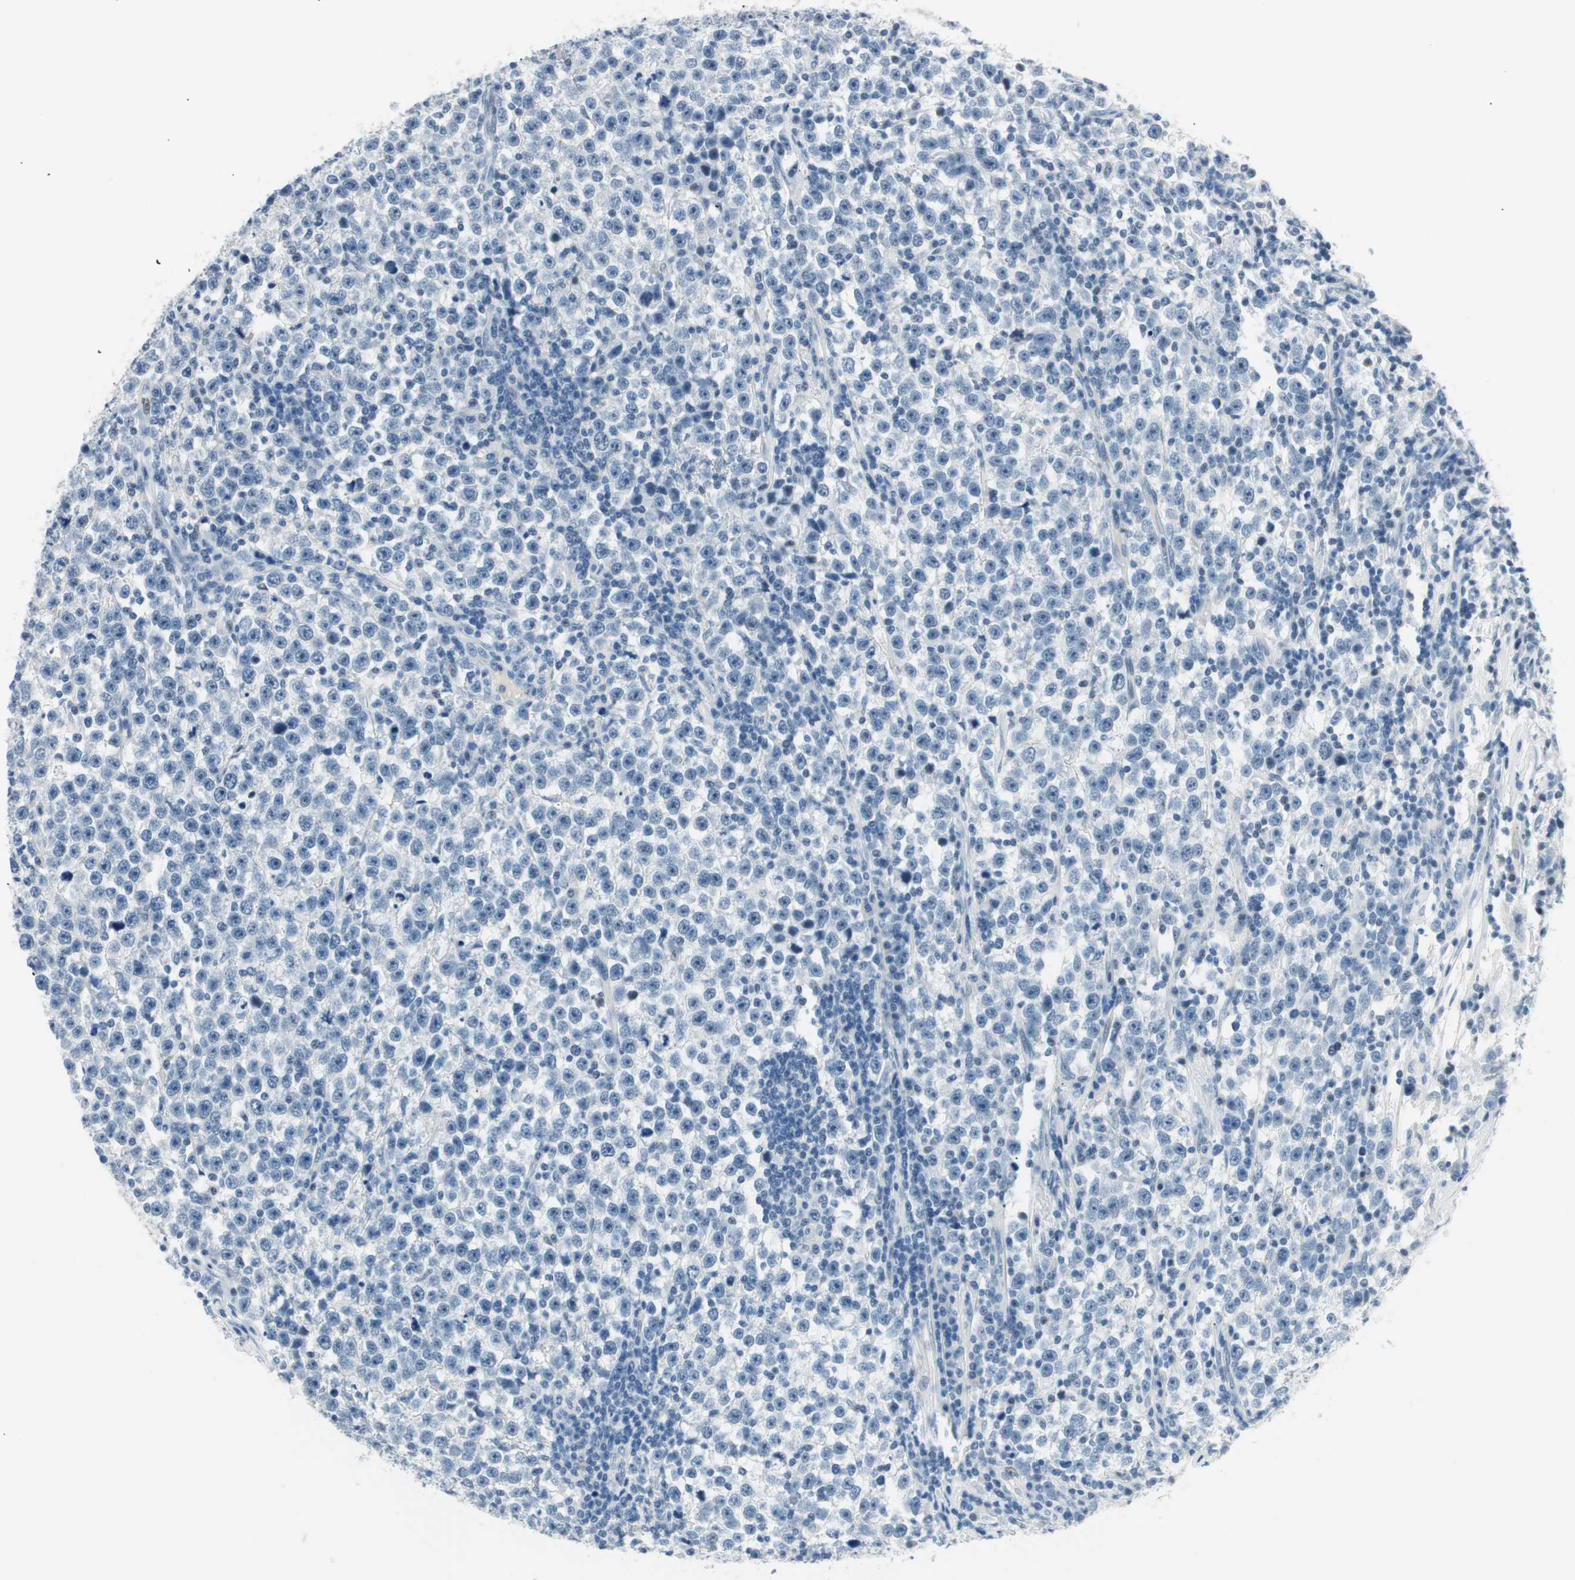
{"staining": {"intensity": "negative", "quantity": "none", "location": "none"}, "tissue": "testis cancer", "cell_type": "Tumor cells", "image_type": "cancer", "snomed": [{"axis": "morphology", "description": "Seminoma, NOS"}, {"axis": "topography", "description": "Testis"}], "caption": "Immunohistochemistry of human testis seminoma exhibits no expression in tumor cells.", "gene": "HOXB13", "patient": {"sex": "male", "age": 43}}